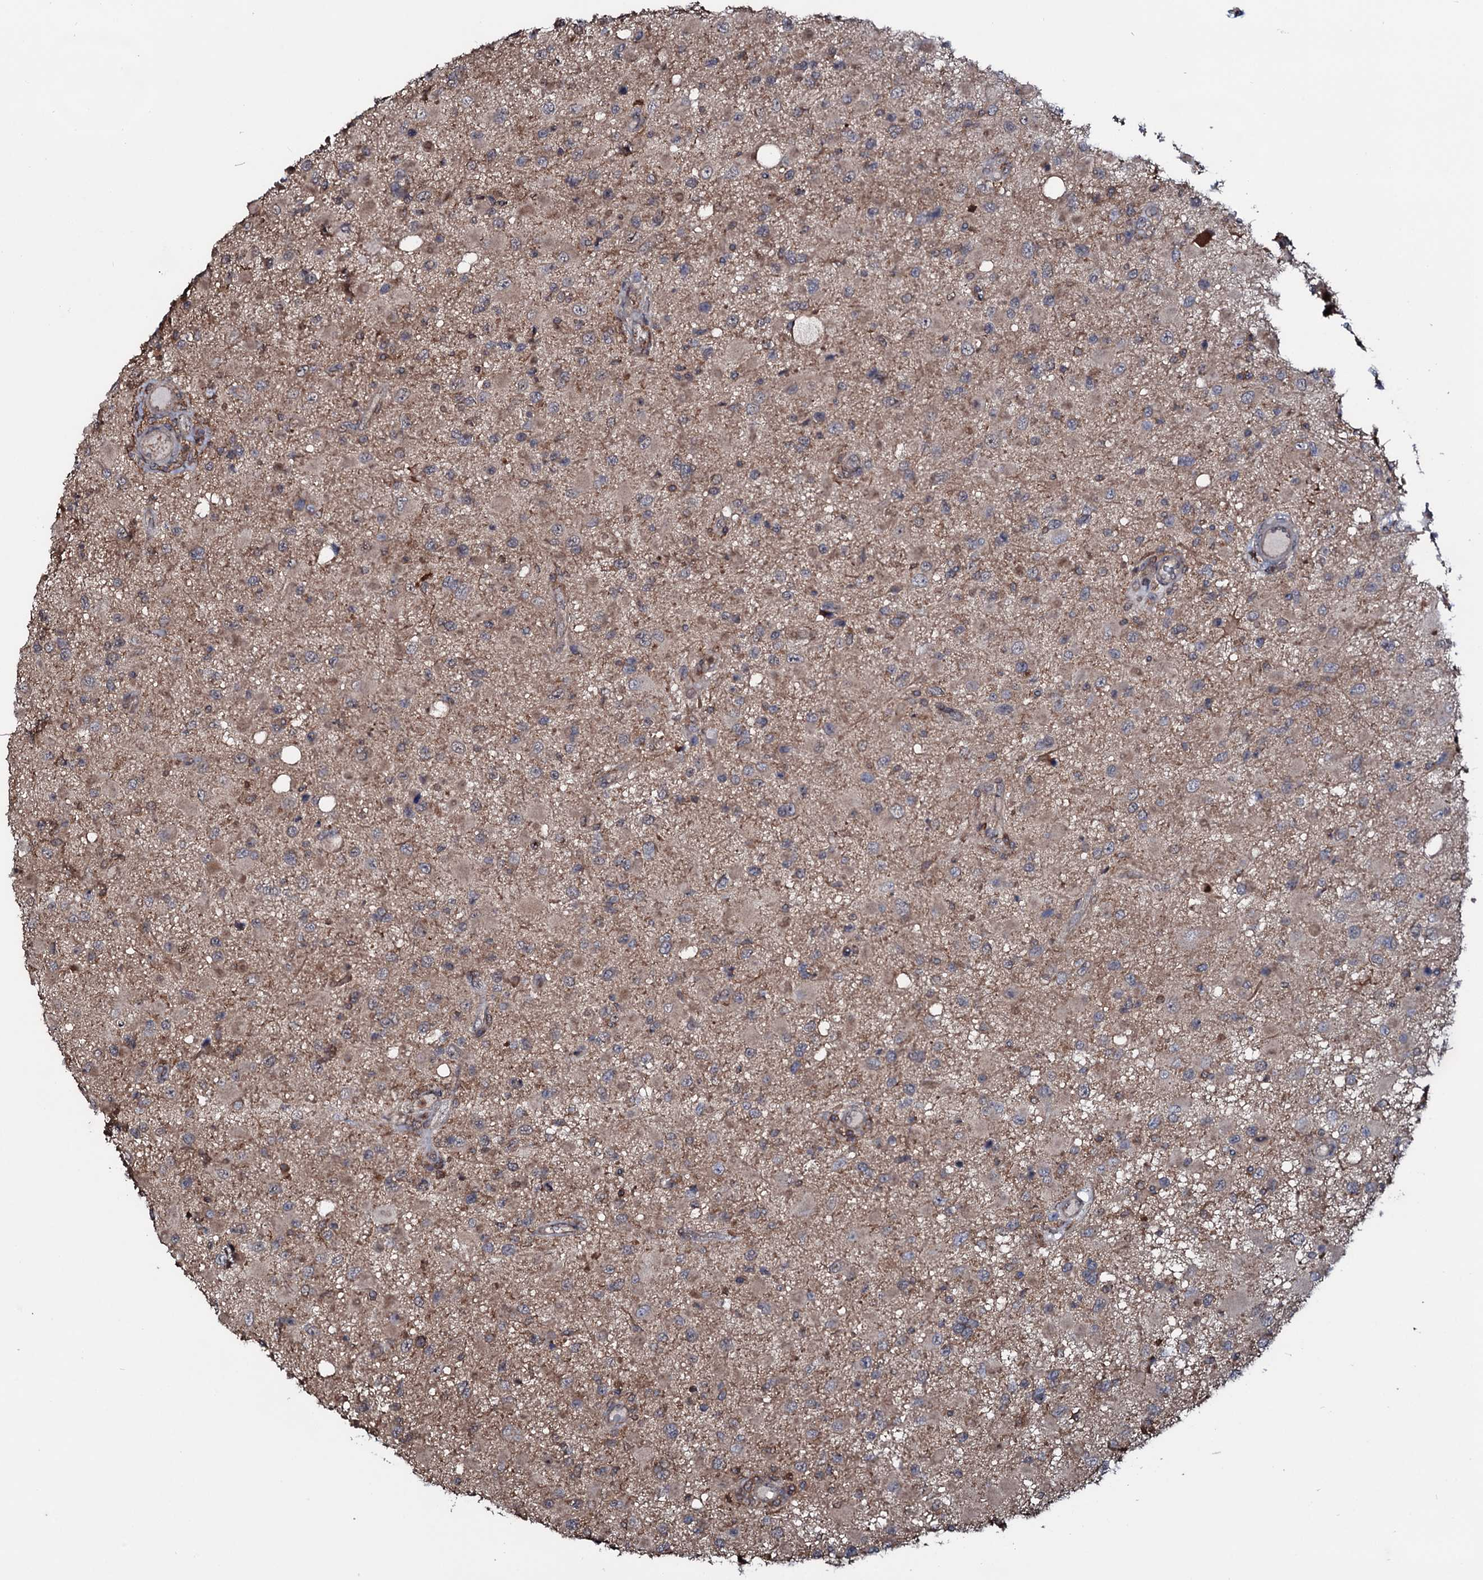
{"staining": {"intensity": "negative", "quantity": "none", "location": "none"}, "tissue": "glioma", "cell_type": "Tumor cells", "image_type": "cancer", "snomed": [{"axis": "morphology", "description": "Glioma, malignant, High grade"}, {"axis": "topography", "description": "Brain"}], "caption": "Tumor cells show no significant protein positivity in glioma. (Stains: DAB (3,3'-diaminobenzidine) IHC with hematoxylin counter stain, Microscopy: brightfield microscopy at high magnification).", "gene": "COG6", "patient": {"sex": "male", "age": 53}}